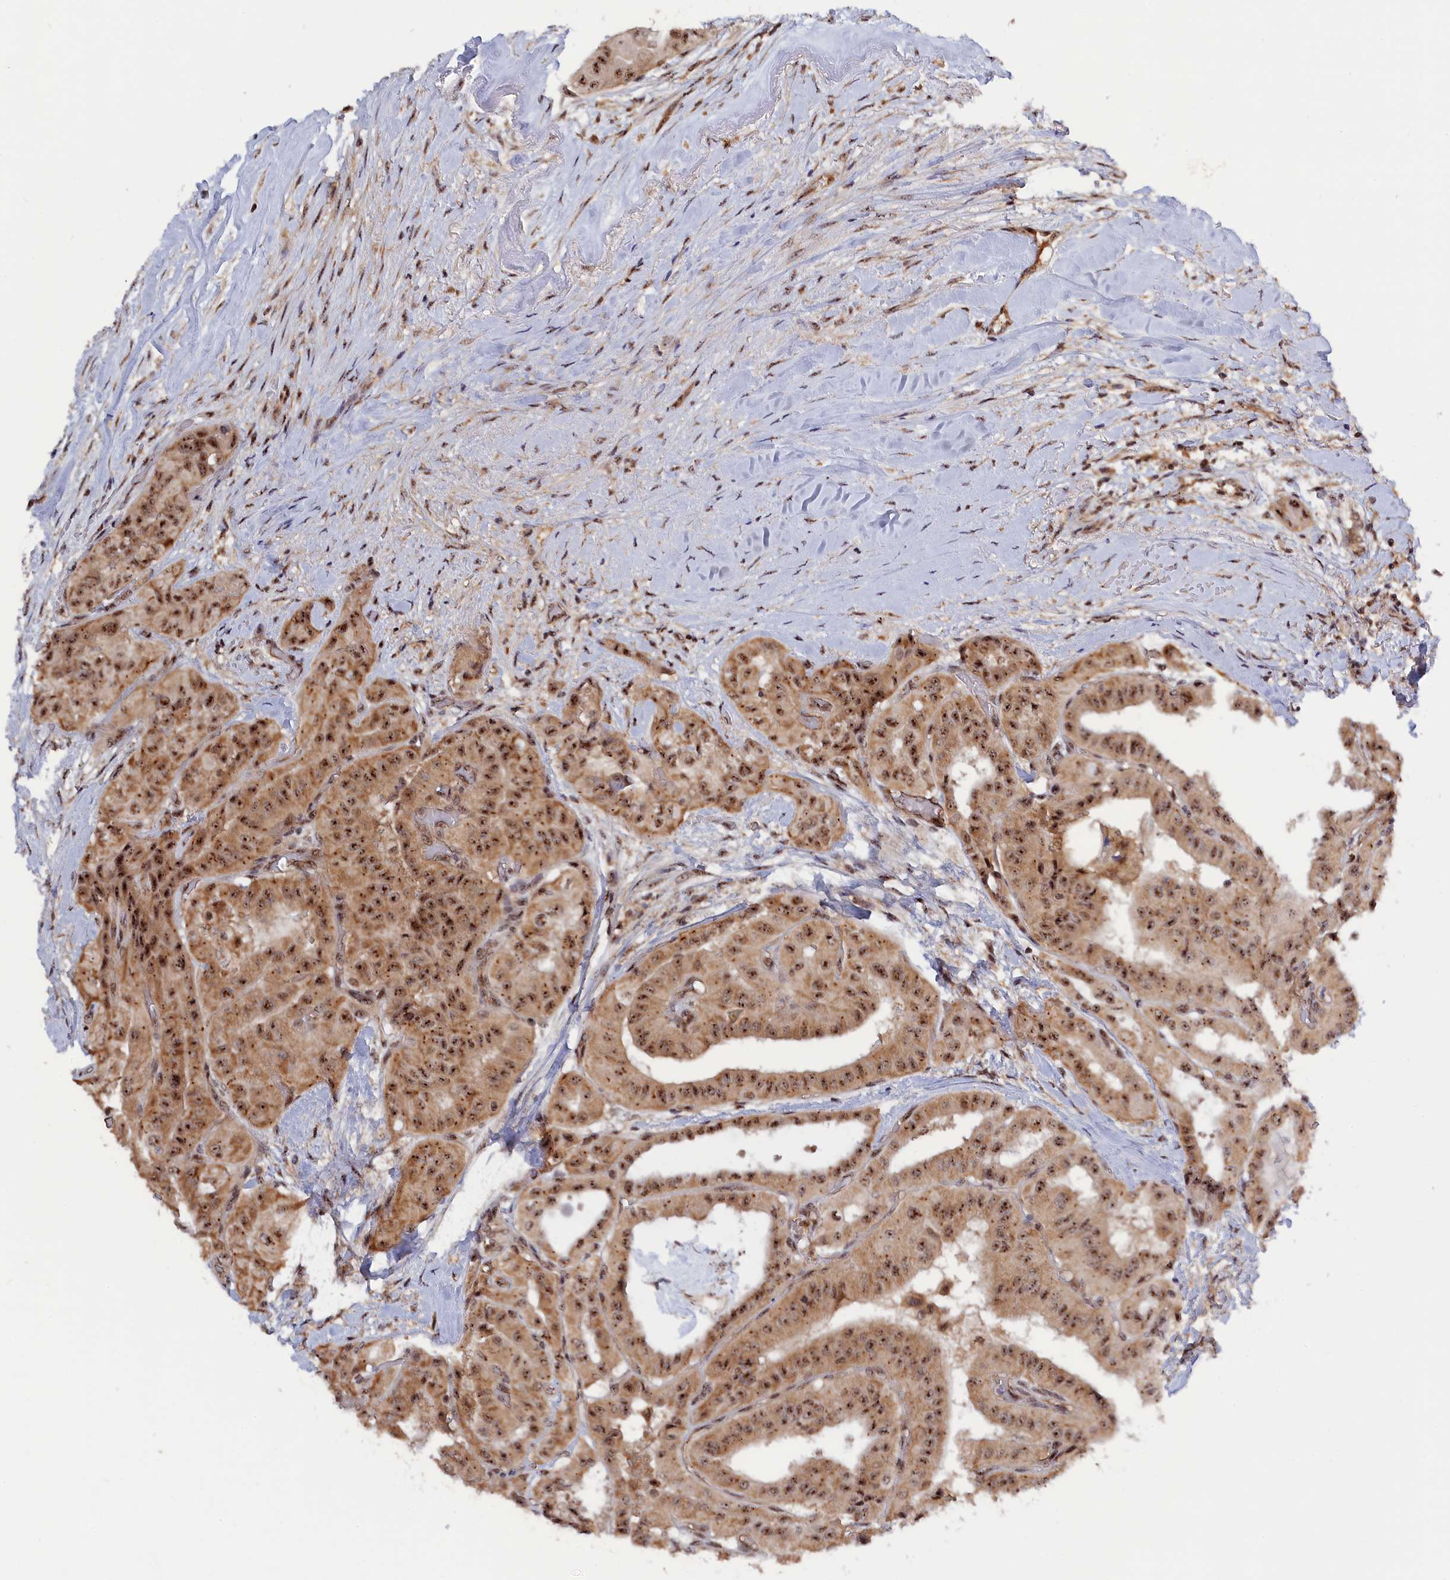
{"staining": {"intensity": "moderate", "quantity": ">75%", "location": "cytoplasmic/membranous,nuclear"}, "tissue": "thyroid cancer", "cell_type": "Tumor cells", "image_type": "cancer", "snomed": [{"axis": "morphology", "description": "Papillary adenocarcinoma, NOS"}, {"axis": "topography", "description": "Thyroid gland"}], "caption": "Papillary adenocarcinoma (thyroid) stained with DAB immunohistochemistry (IHC) exhibits medium levels of moderate cytoplasmic/membranous and nuclear staining in approximately >75% of tumor cells. The staining was performed using DAB (3,3'-diaminobenzidine) to visualize the protein expression in brown, while the nuclei were stained in blue with hematoxylin (Magnification: 20x).", "gene": "TAB1", "patient": {"sex": "female", "age": 59}}